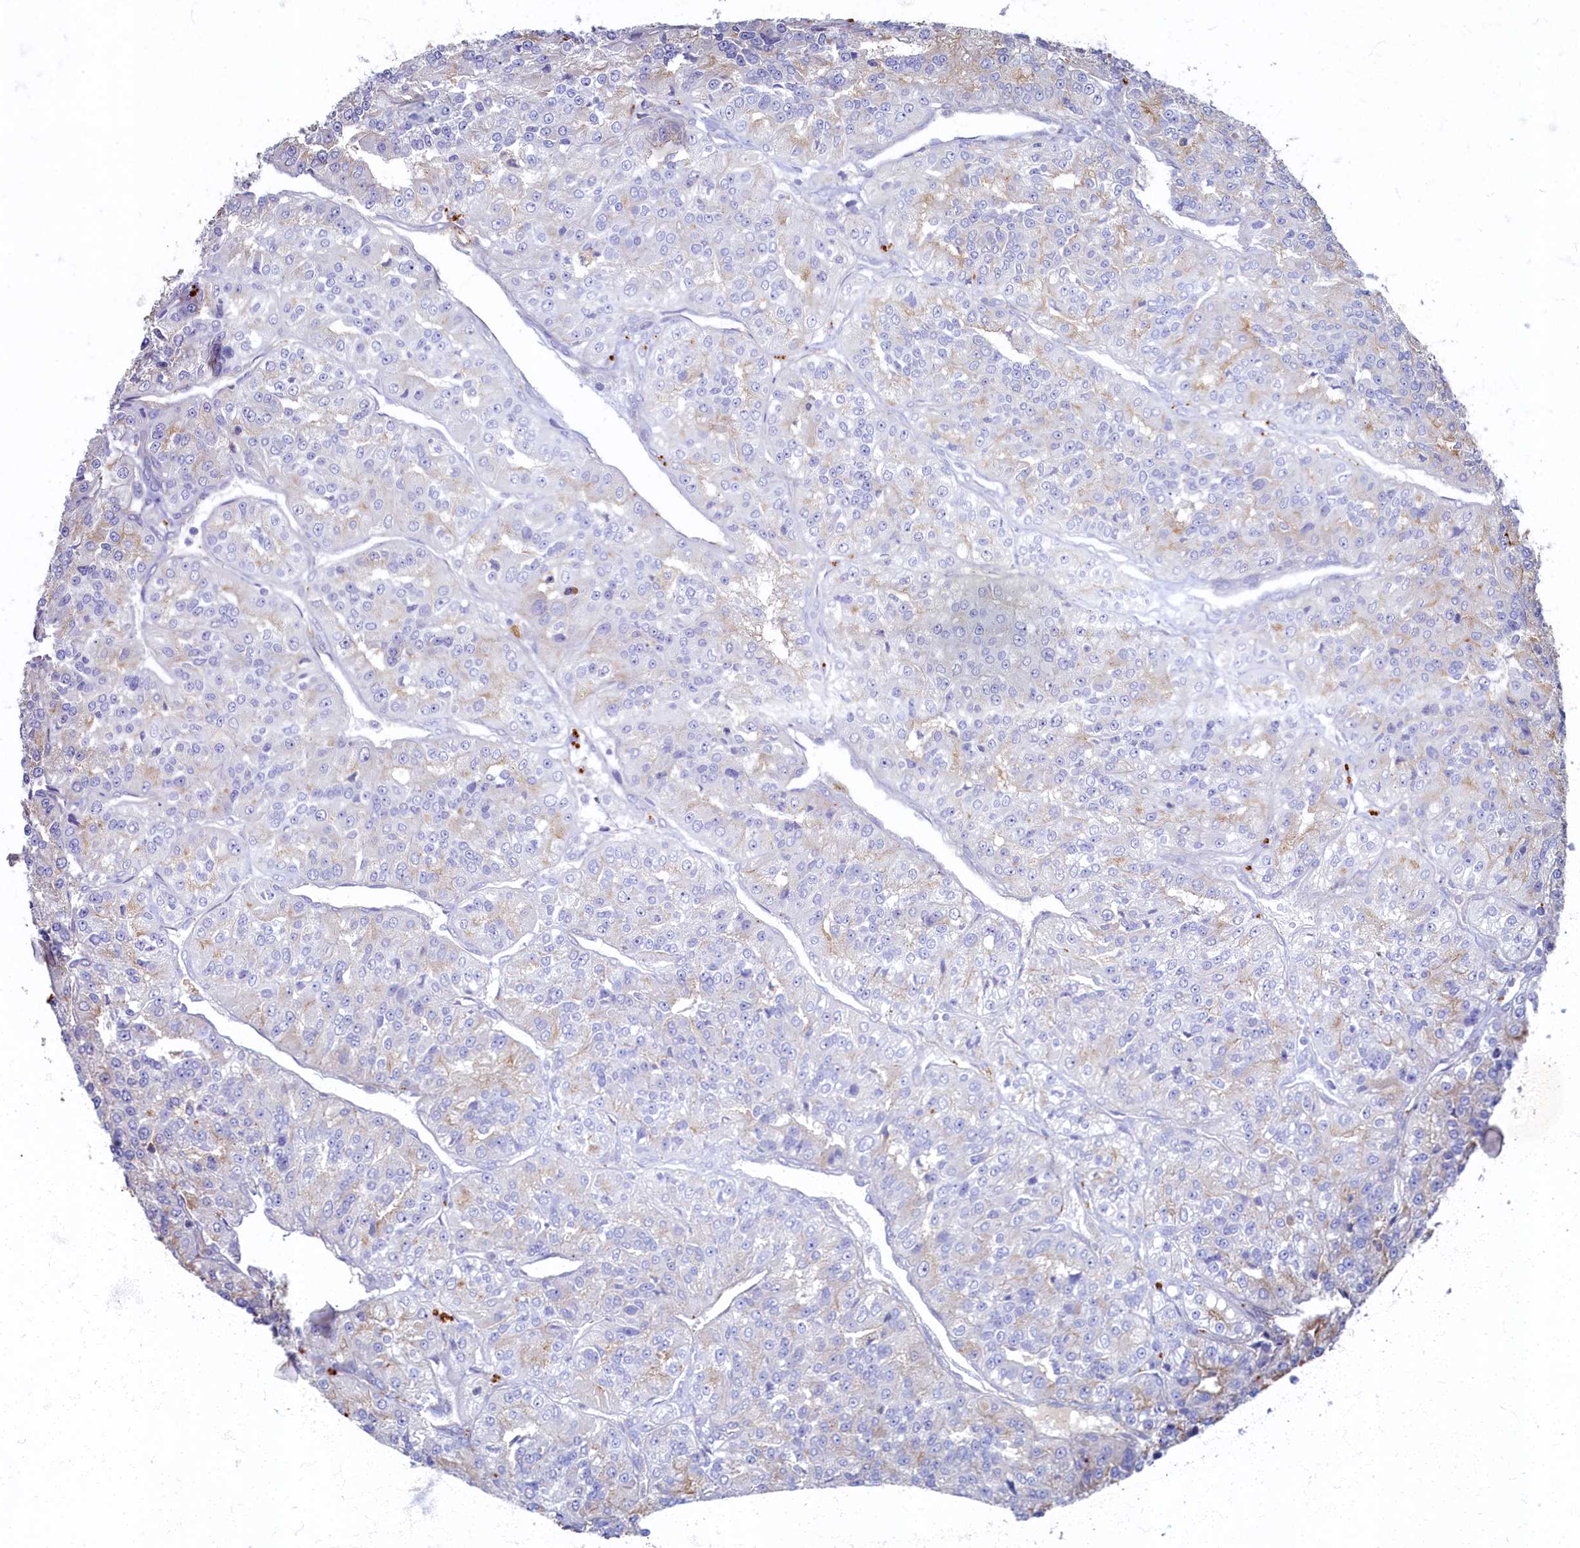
{"staining": {"intensity": "moderate", "quantity": "<25%", "location": "cytoplasmic/membranous"}, "tissue": "renal cancer", "cell_type": "Tumor cells", "image_type": "cancer", "snomed": [{"axis": "morphology", "description": "Adenocarcinoma, NOS"}, {"axis": "topography", "description": "Kidney"}], "caption": "This is an image of IHC staining of renal cancer, which shows moderate staining in the cytoplasmic/membranous of tumor cells.", "gene": "PSMG2", "patient": {"sex": "female", "age": 63}}